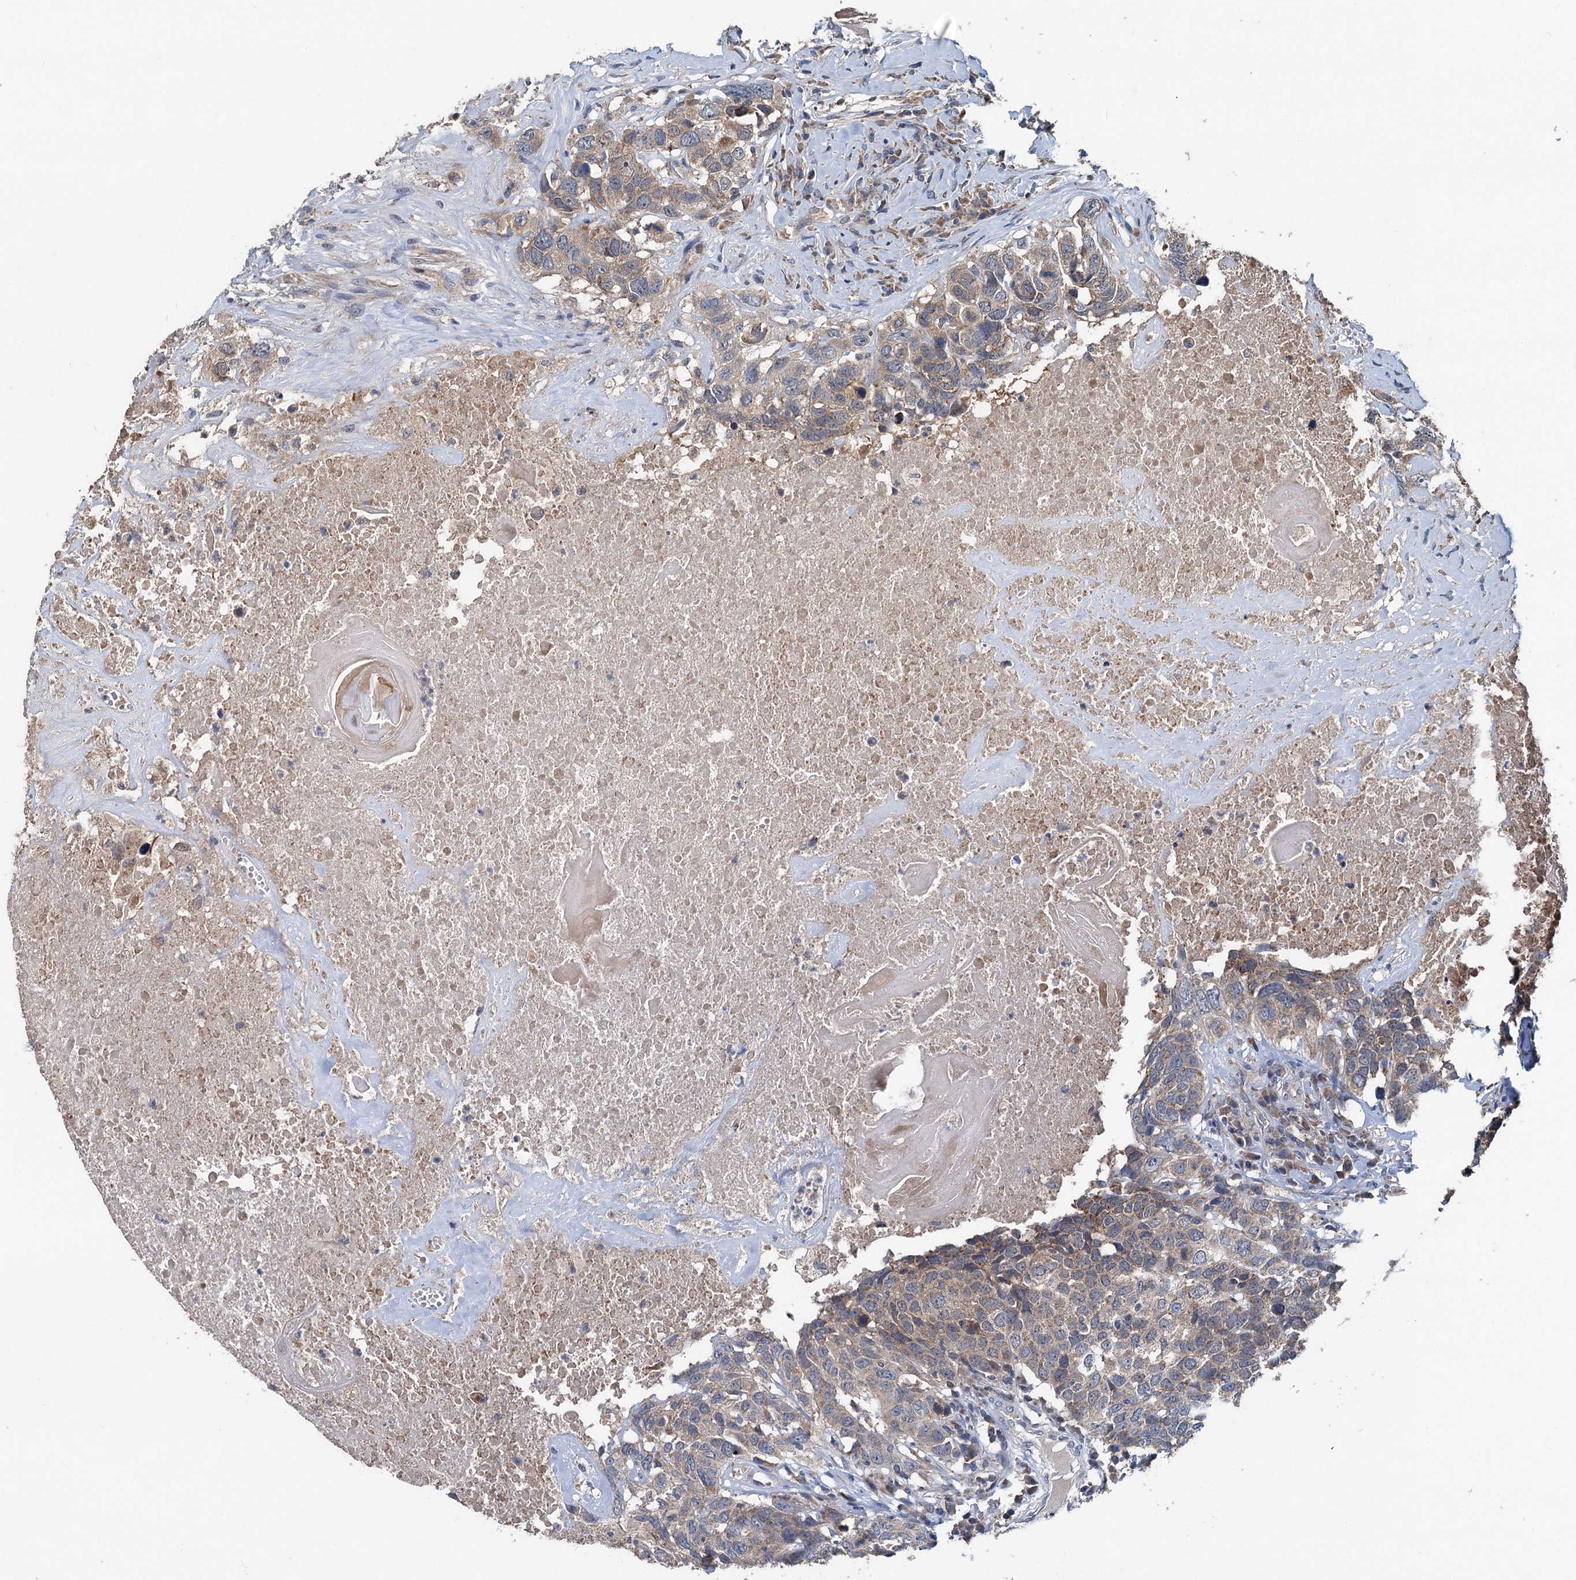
{"staining": {"intensity": "weak", "quantity": "25%-75%", "location": "cytoplasmic/membranous"}, "tissue": "head and neck cancer", "cell_type": "Tumor cells", "image_type": "cancer", "snomed": [{"axis": "morphology", "description": "Squamous cell carcinoma, NOS"}, {"axis": "topography", "description": "Head-Neck"}], "caption": "About 25%-75% of tumor cells in squamous cell carcinoma (head and neck) display weak cytoplasmic/membranous protein expression as visualized by brown immunohistochemical staining.", "gene": "OTUB1", "patient": {"sex": "male", "age": 66}}